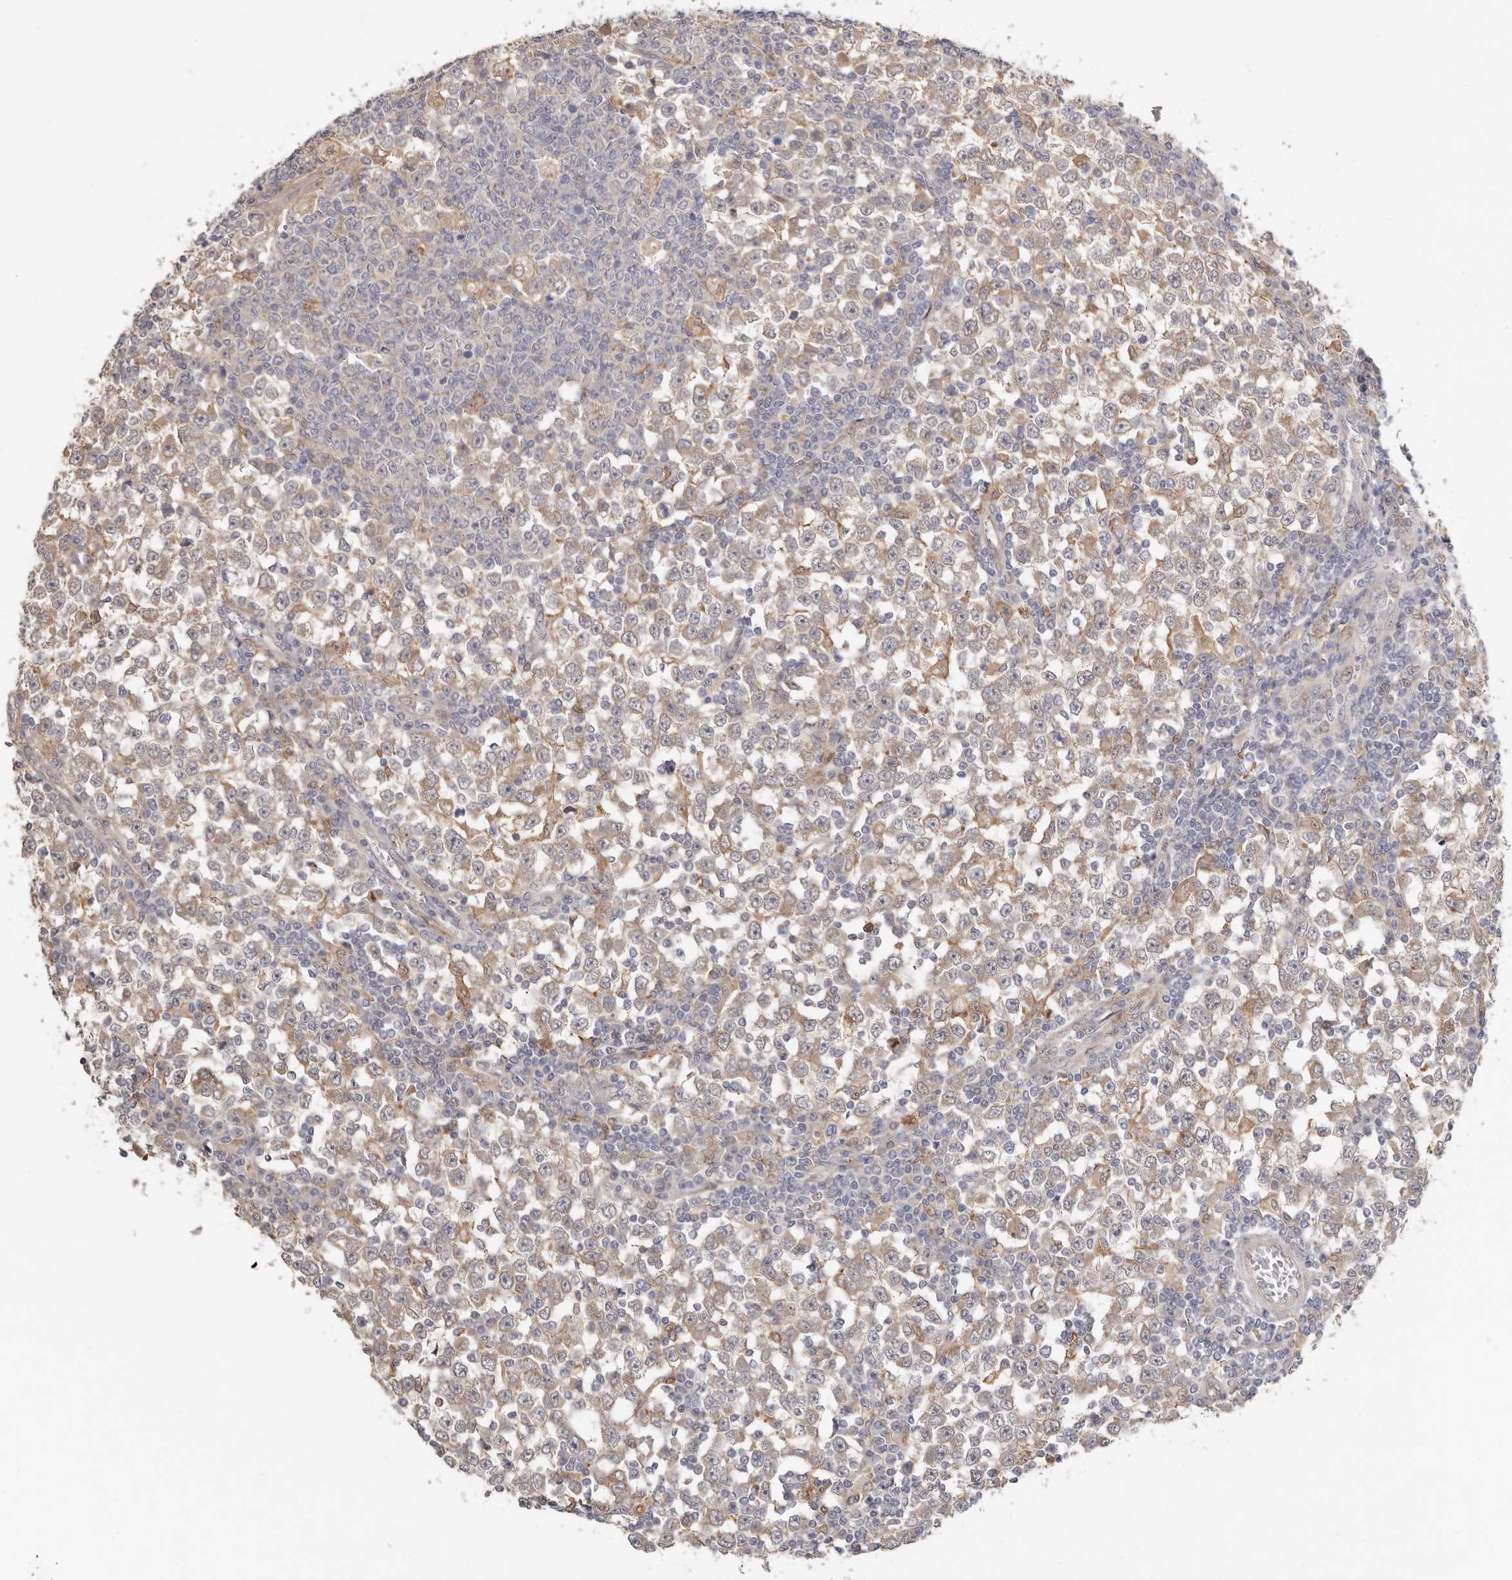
{"staining": {"intensity": "weak", "quantity": "25%-75%", "location": "cytoplasmic/membranous"}, "tissue": "testis cancer", "cell_type": "Tumor cells", "image_type": "cancer", "snomed": [{"axis": "morphology", "description": "Seminoma, NOS"}, {"axis": "topography", "description": "Testis"}], "caption": "Immunohistochemistry micrograph of human testis cancer (seminoma) stained for a protein (brown), which shows low levels of weak cytoplasmic/membranous expression in approximately 25%-75% of tumor cells.", "gene": "MSRB2", "patient": {"sex": "male", "age": 65}}